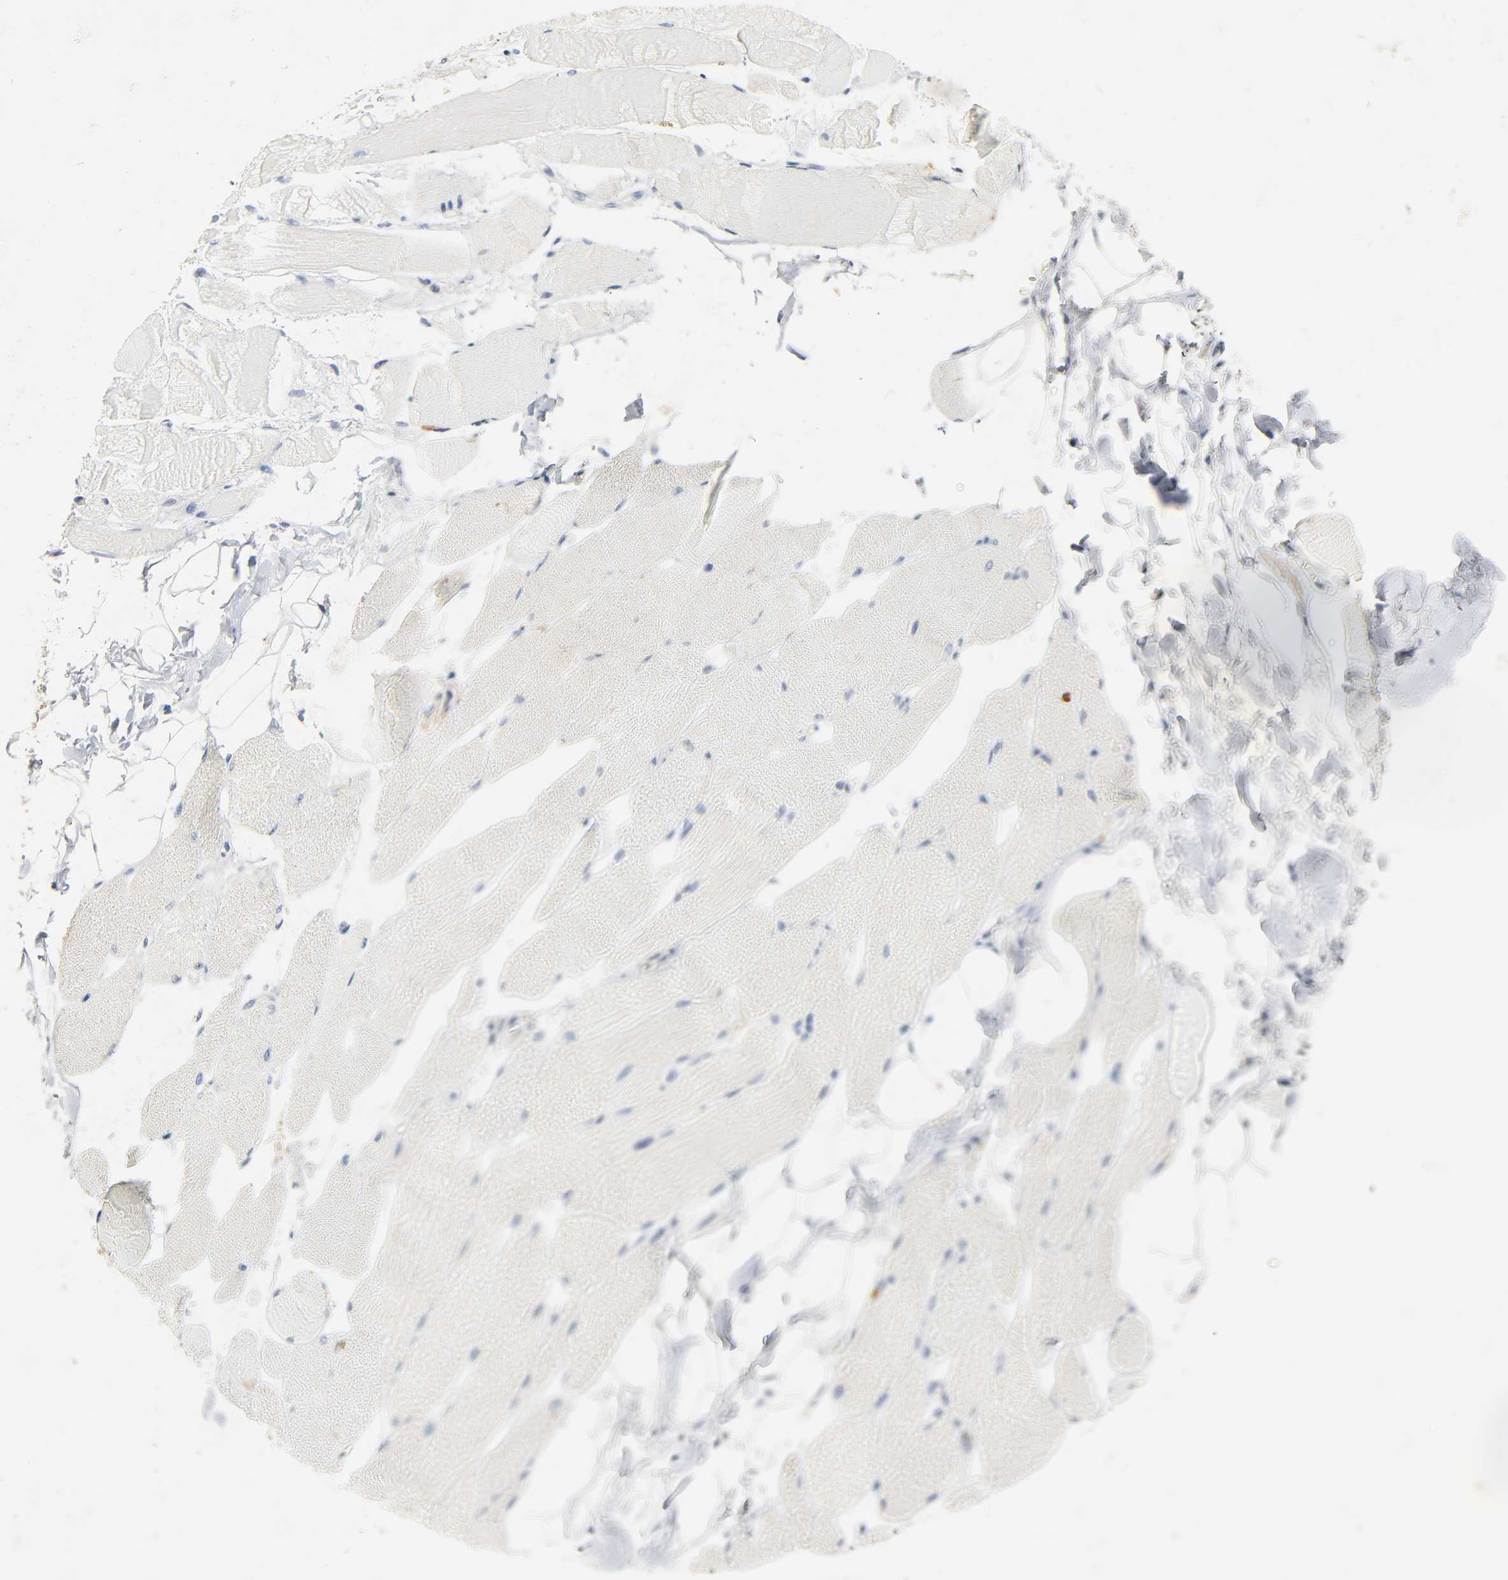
{"staining": {"intensity": "negative", "quantity": "none", "location": "none"}, "tissue": "skeletal muscle", "cell_type": "Myocytes", "image_type": "normal", "snomed": [{"axis": "morphology", "description": "Normal tissue, NOS"}, {"axis": "topography", "description": "Skeletal muscle"}, {"axis": "topography", "description": "Peripheral nerve tissue"}], "caption": "The micrograph exhibits no significant expression in myocytes of skeletal muscle.", "gene": "ARPC1A", "patient": {"sex": "female", "age": 84}}